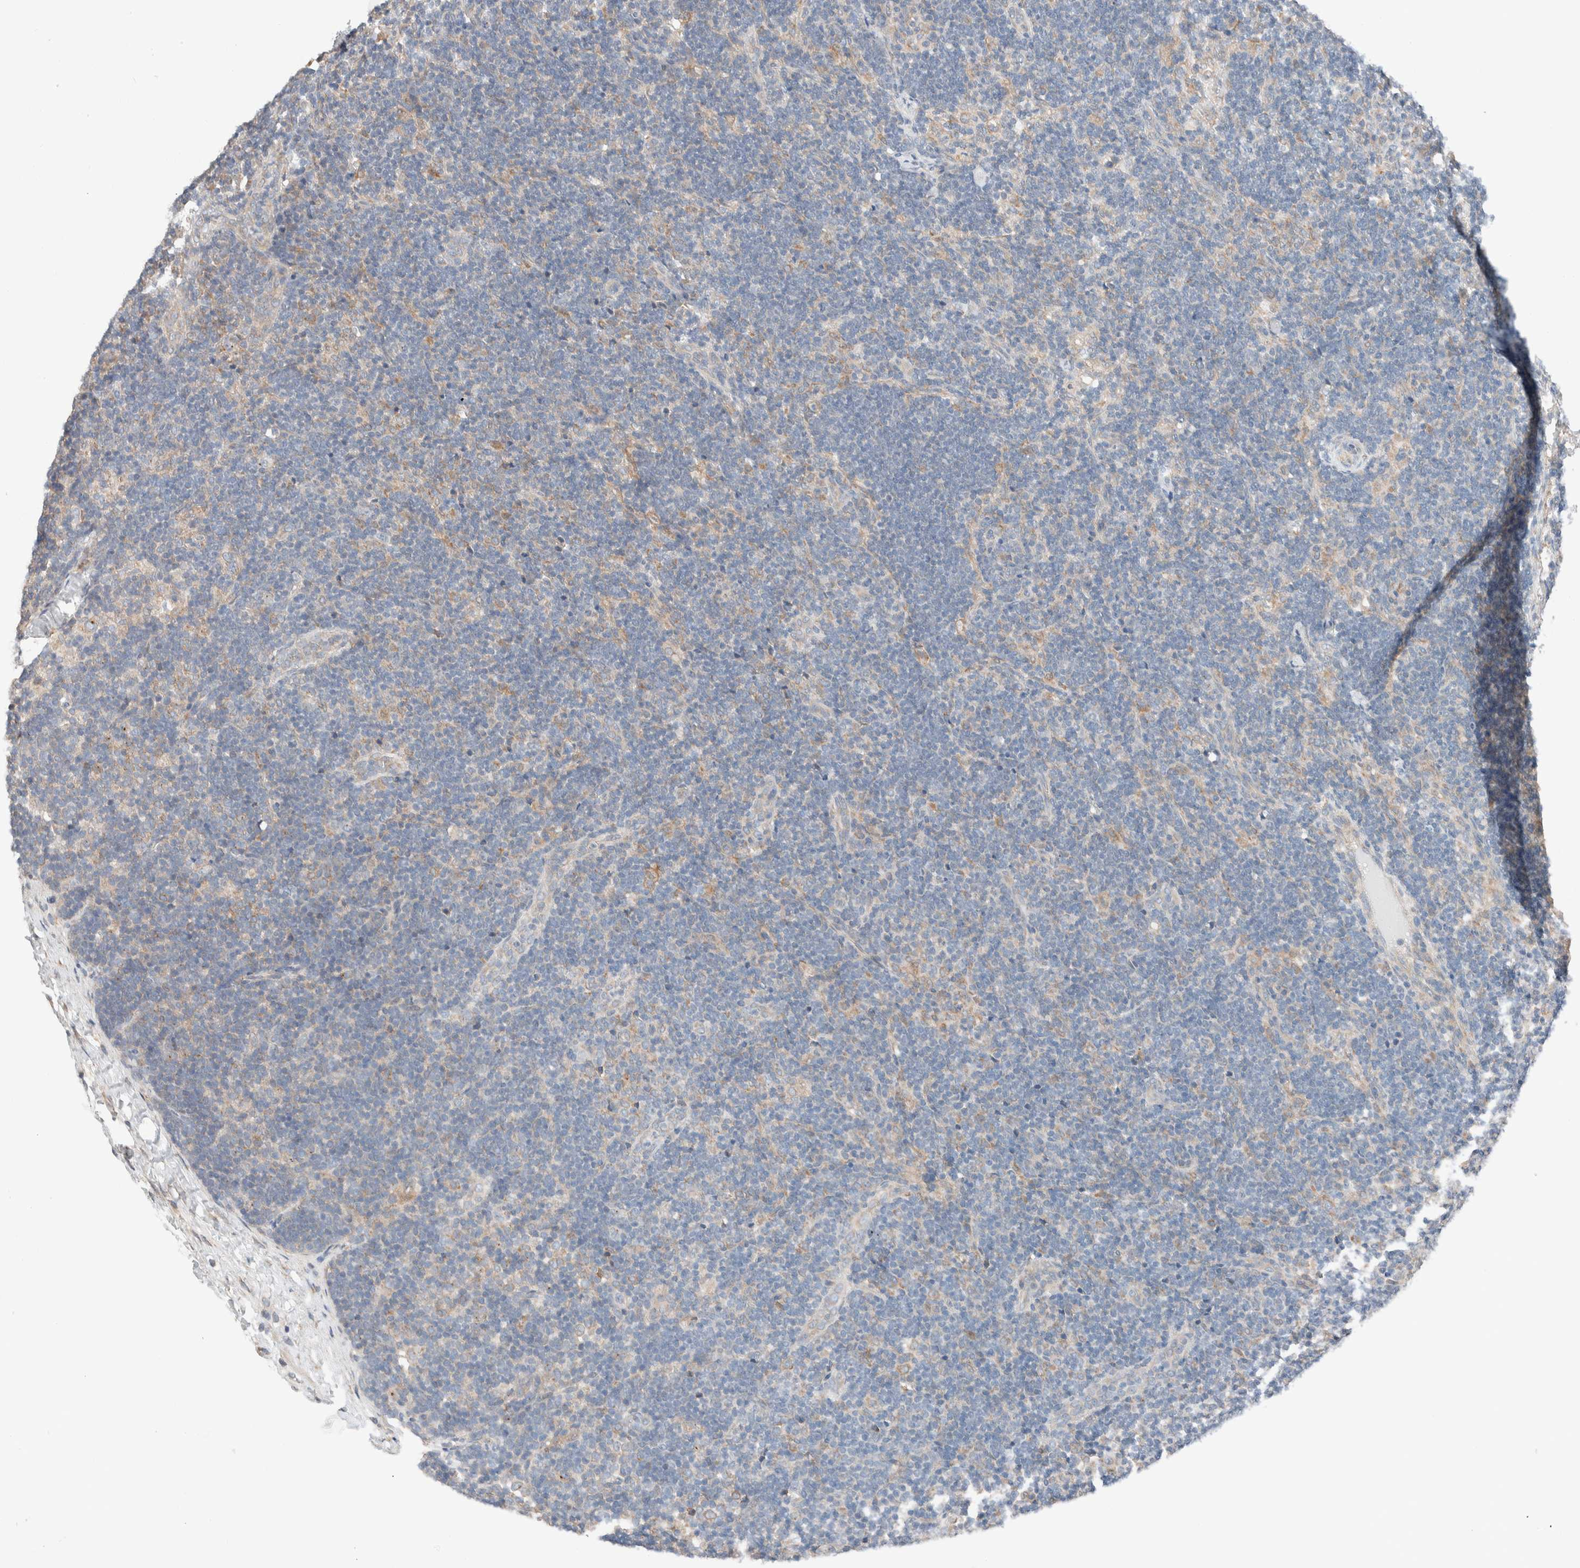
{"staining": {"intensity": "moderate", "quantity": "<25%", "location": "cytoplasmic/membranous"}, "tissue": "lymph node", "cell_type": "Germinal center cells", "image_type": "normal", "snomed": [{"axis": "morphology", "description": "Normal tissue, NOS"}, {"axis": "topography", "description": "Lymph node"}], "caption": "Protein expression analysis of benign human lymph node reveals moderate cytoplasmic/membranous expression in about <25% of germinal center cells. The staining was performed using DAB to visualize the protein expression in brown, while the nuclei were stained in blue with hematoxylin (Magnification: 20x).", "gene": "PCM1", "patient": {"sex": "female", "age": 22}}